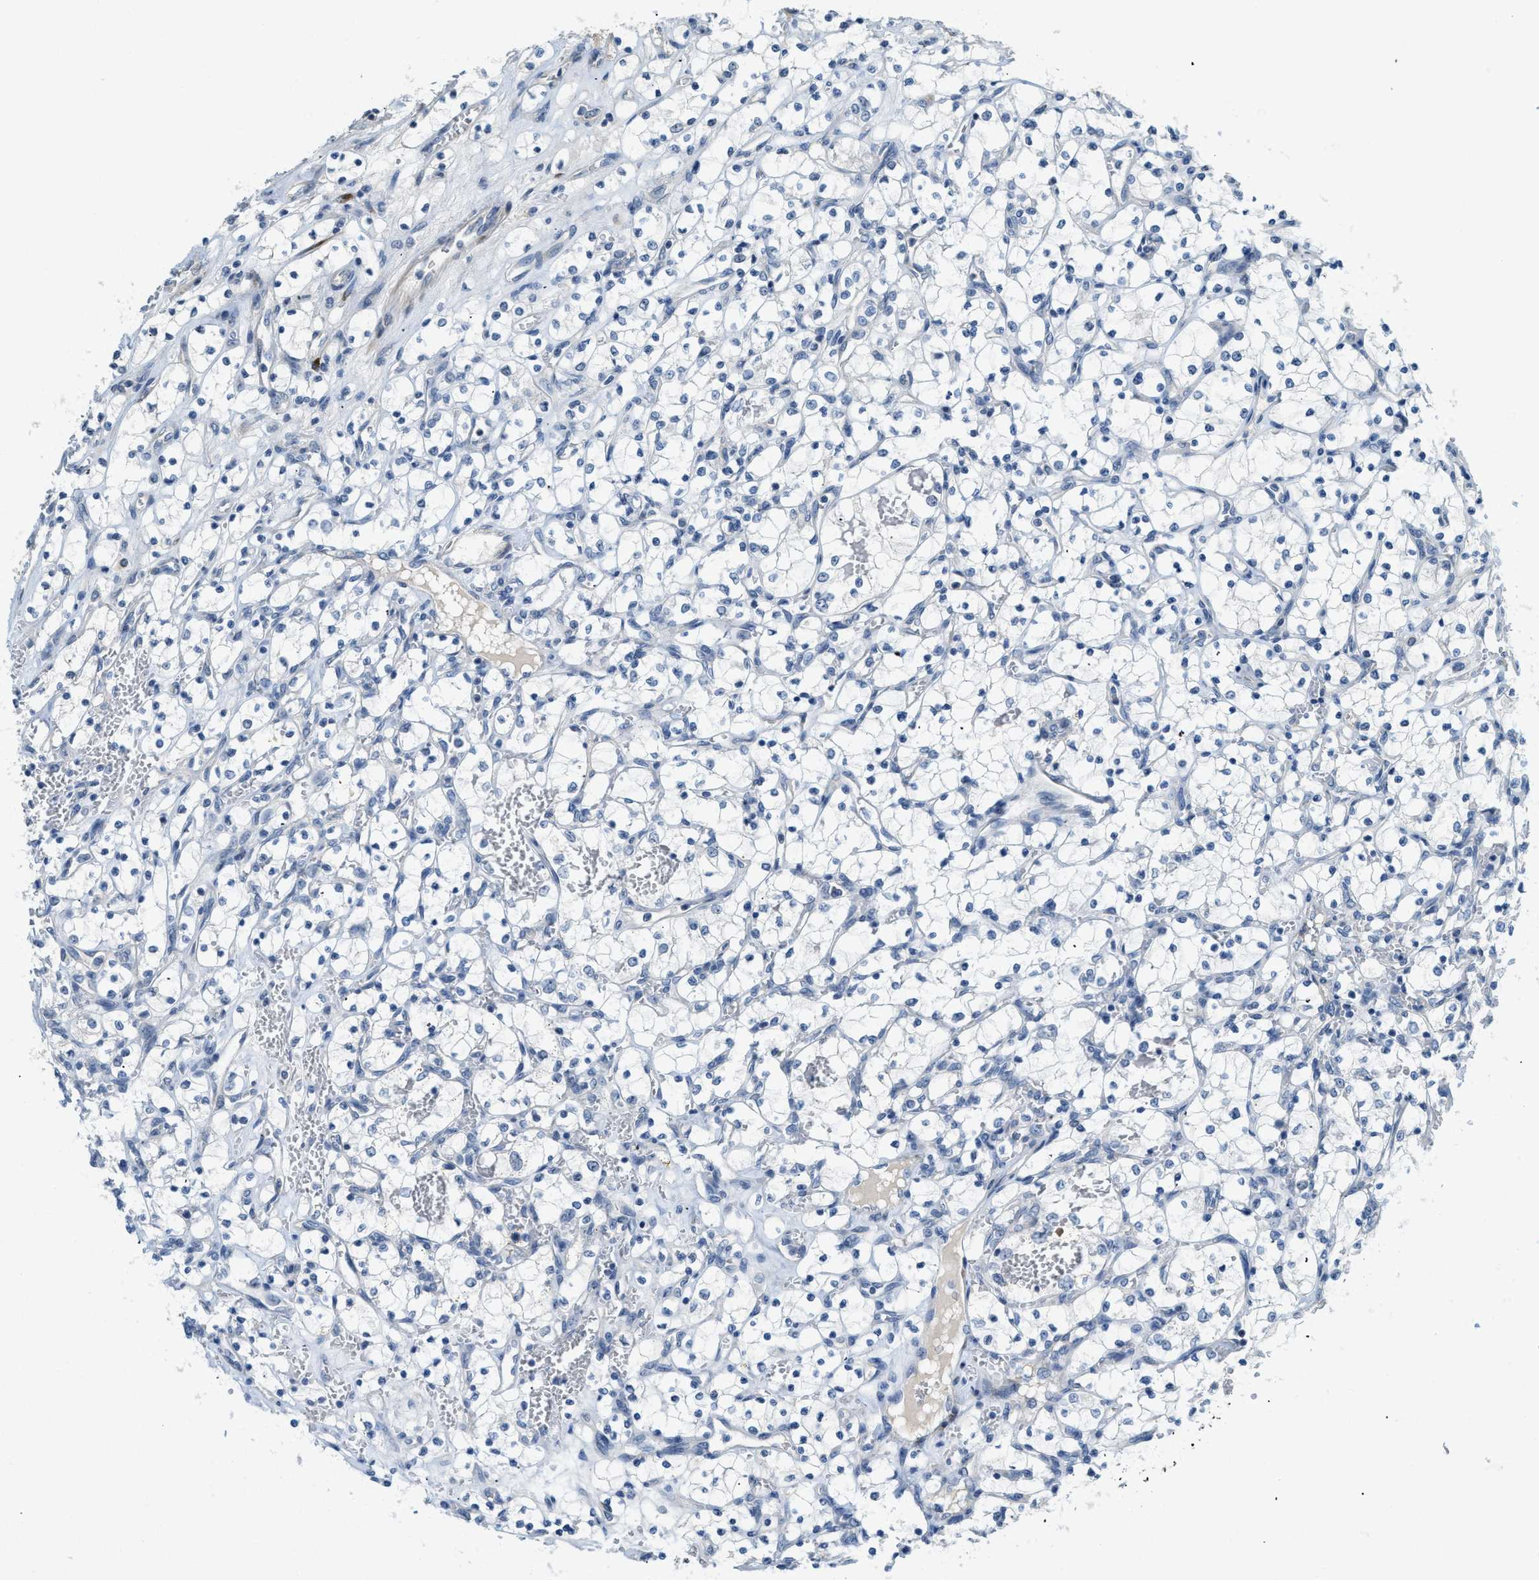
{"staining": {"intensity": "negative", "quantity": "none", "location": "none"}, "tissue": "renal cancer", "cell_type": "Tumor cells", "image_type": "cancer", "snomed": [{"axis": "morphology", "description": "Adenocarcinoma, NOS"}, {"axis": "topography", "description": "Kidney"}], "caption": "High magnification brightfield microscopy of renal adenocarcinoma stained with DAB (brown) and counterstained with hematoxylin (blue): tumor cells show no significant positivity. (DAB (3,3'-diaminobenzidine) immunohistochemistry, high magnification).", "gene": "TMEM154", "patient": {"sex": "female", "age": 69}}